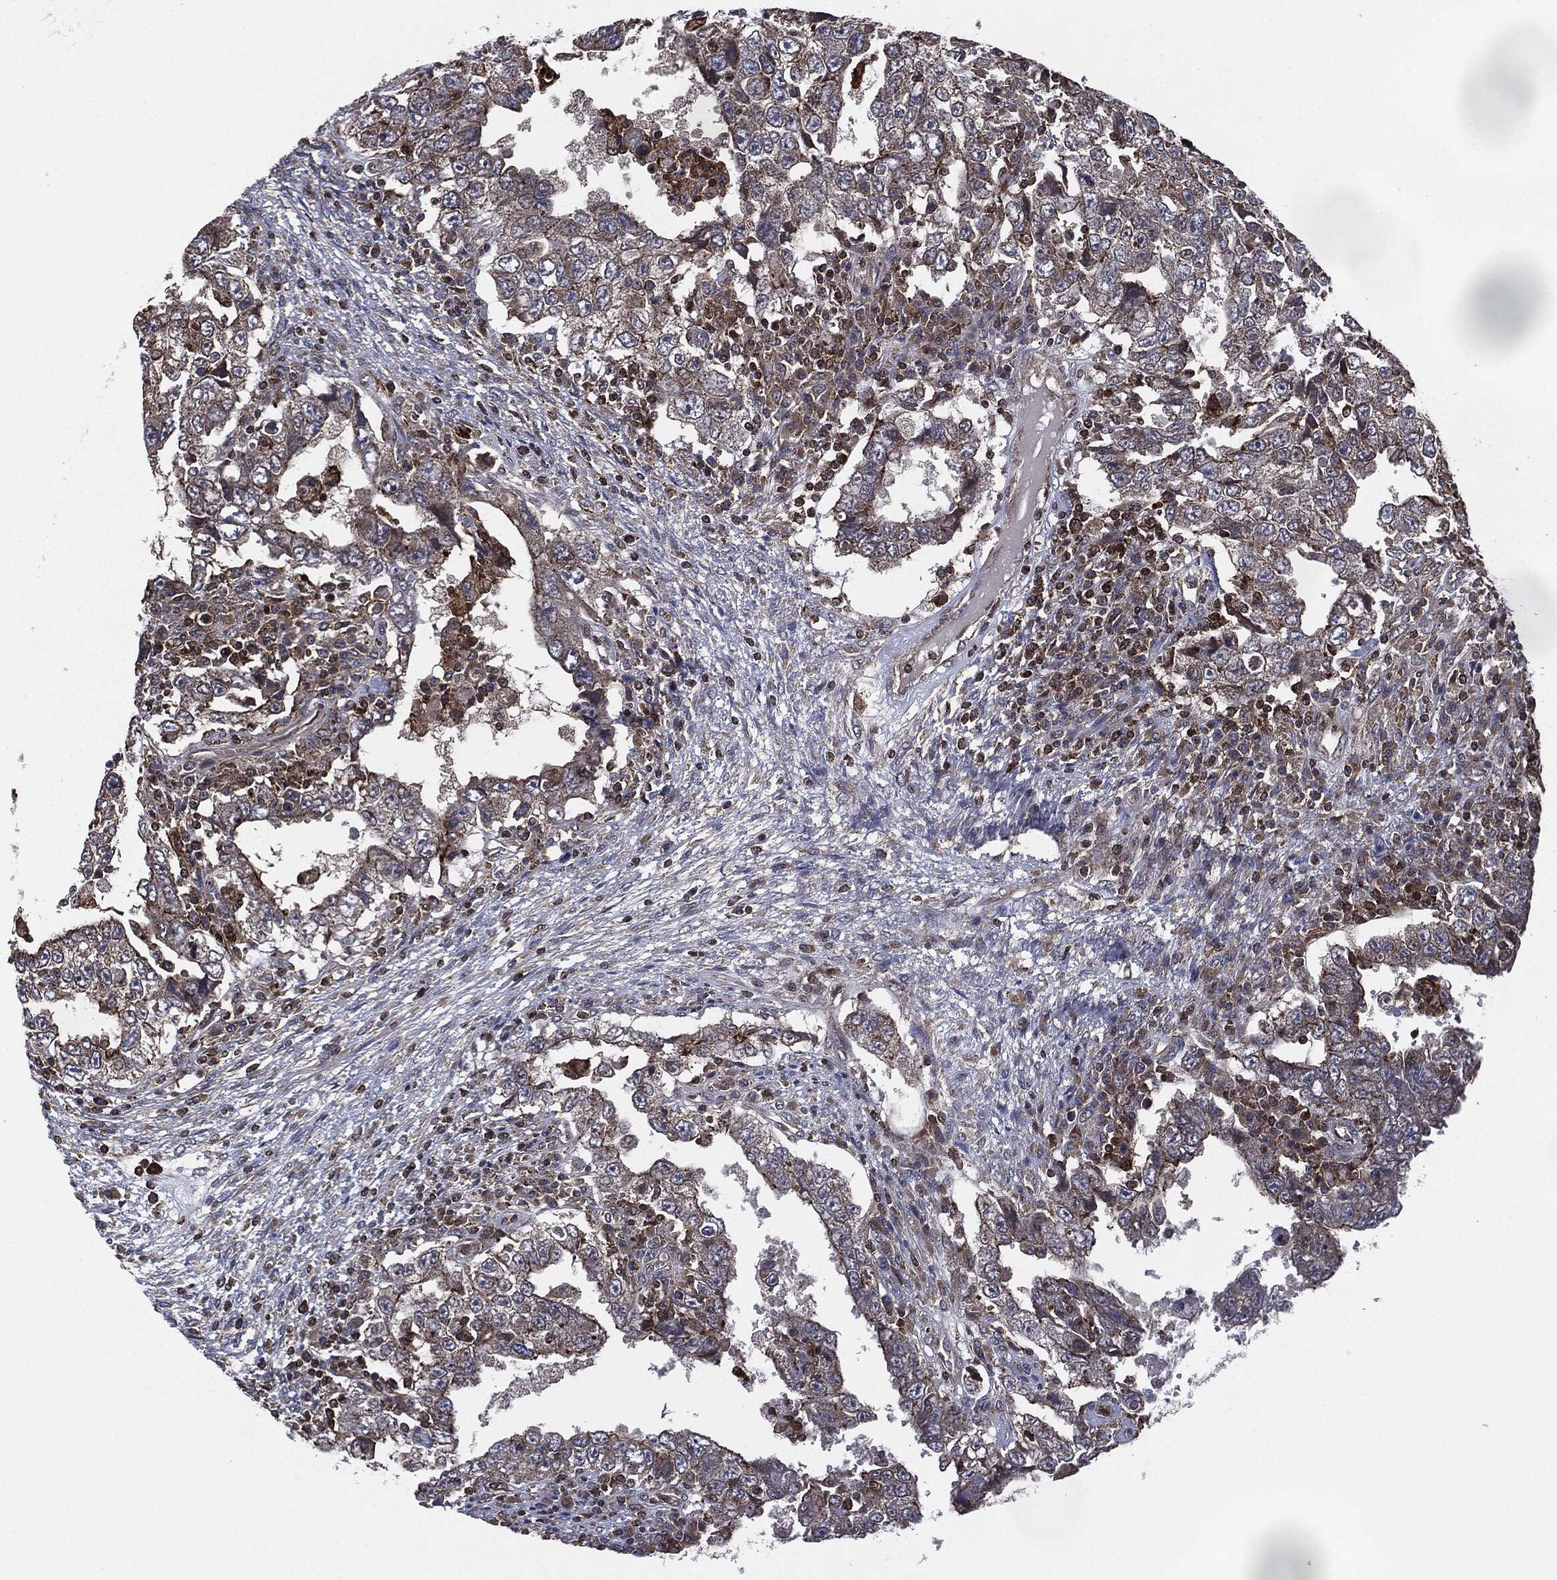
{"staining": {"intensity": "moderate", "quantity": "<25%", "location": "cytoplasmic/membranous"}, "tissue": "testis cancer", "cell_type": "Tumor cells", "image_type": "cancer", "snomed": [{"axis": "morphology", "description": "Carcinoma, Embryonal, NOS"}, {"axis": "topography", "description": "Testis"}], "caption": "Immunohistochemical staining of human testis cancer shows low levels of moderate cytoplasmic/membranous expression in about <25% of tumor cells. The protein of interest is shown in brown color, while the nuclei are stained blue.", "gene": "UBR1", "patient": {"sex": "male", "age": 26}}